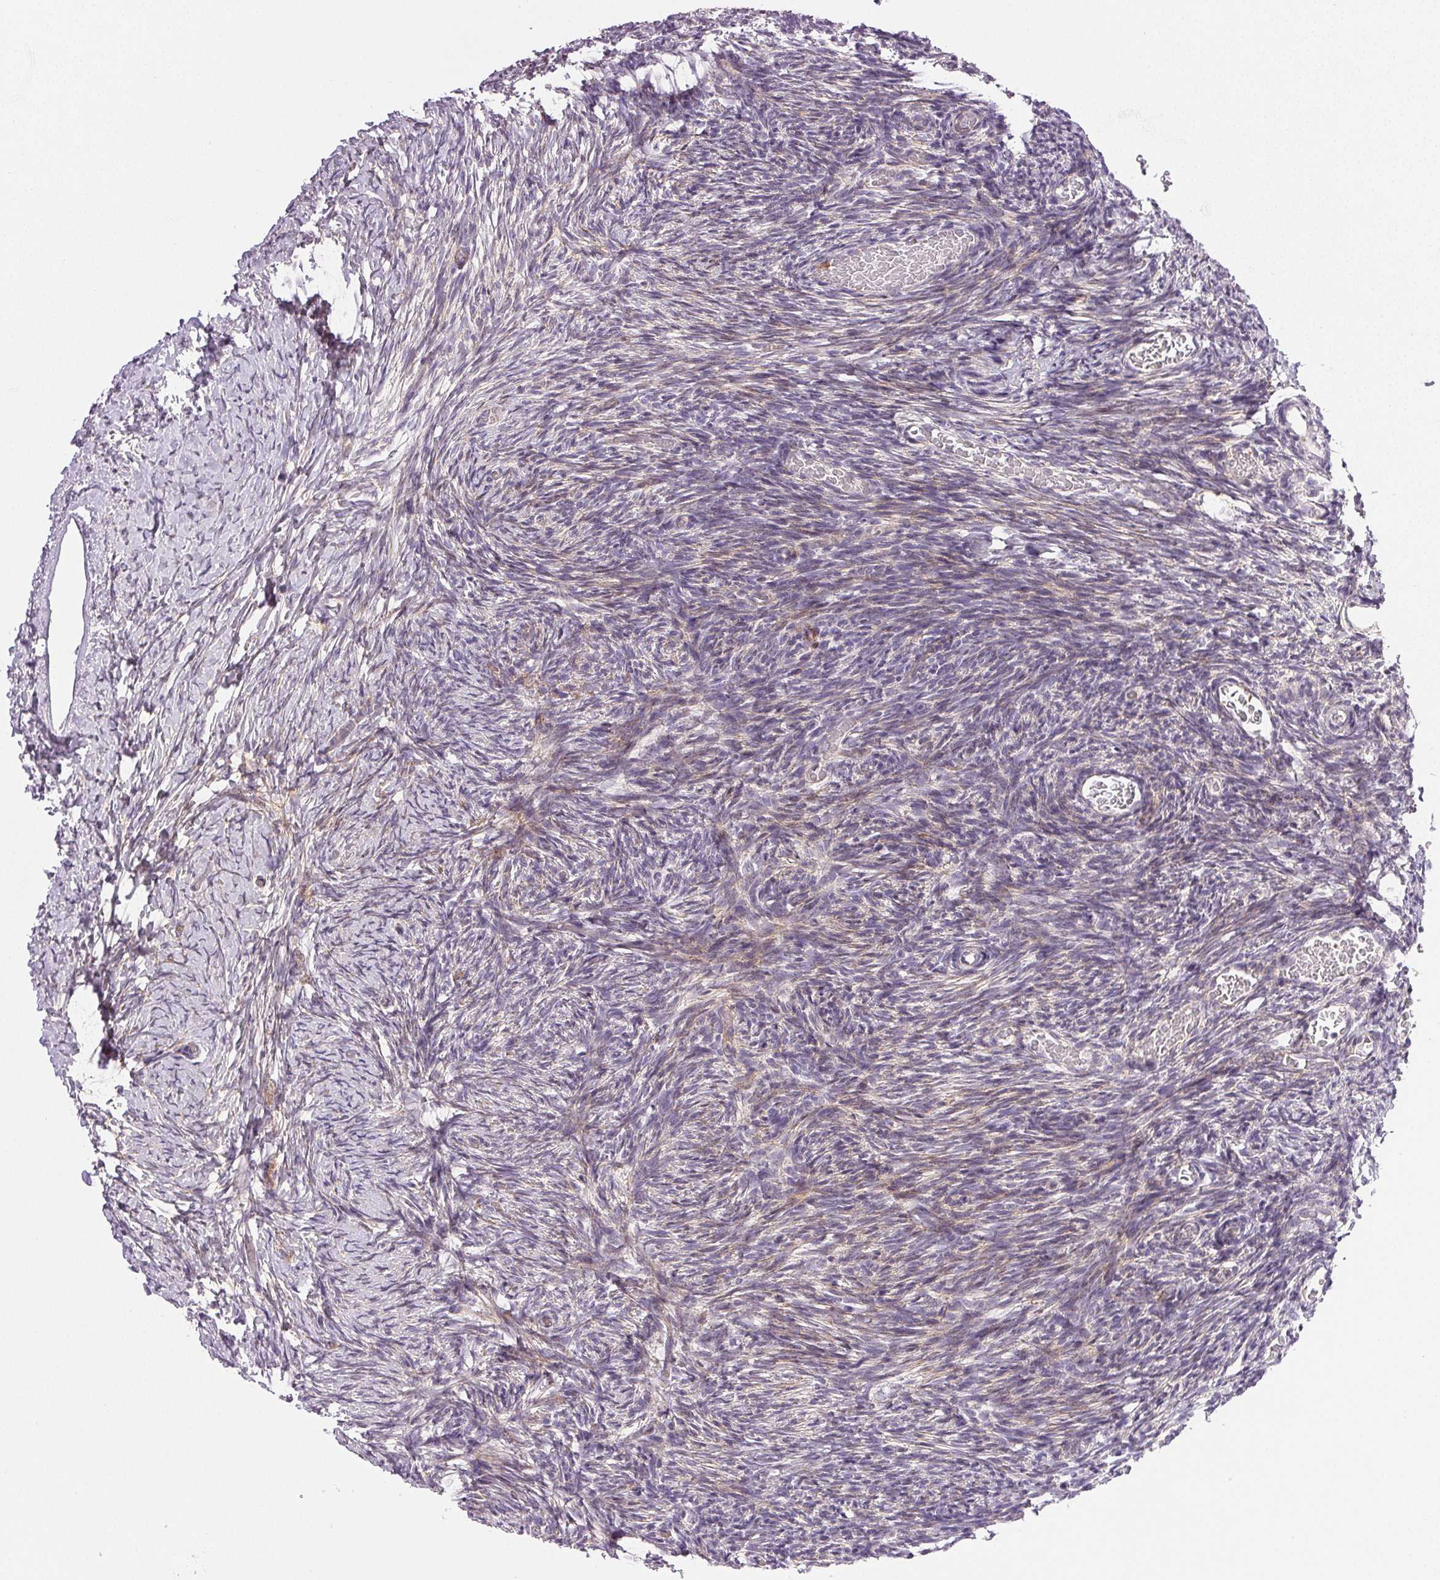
{"staining": {"intensity": "moderate", "quantity": "<25%", "location": "cytoplasmic/membranous"}, "tissue": "ovary", "cell_type": "Ovarian stroma cells", "image_type": "normal", "snomed": [{"axis": "morphology", "description": "Normal tissue, NOS"}, {"axis": "topography", "description": "Ovary"}], "caption": "IHC staining of benign ovary, which reveals low levels of moderate cytoplasmic/membranous expression in about <25% of ovarian stroma cells indicating moderate cytoplasmic/membranous protein staining. The staining was performed using DAB (brown) for protein detection and nuclei were counterstained in hematoxylin (blue).", "gene": "PLCB1", "patient": {"sex": "female", "age": 39}}